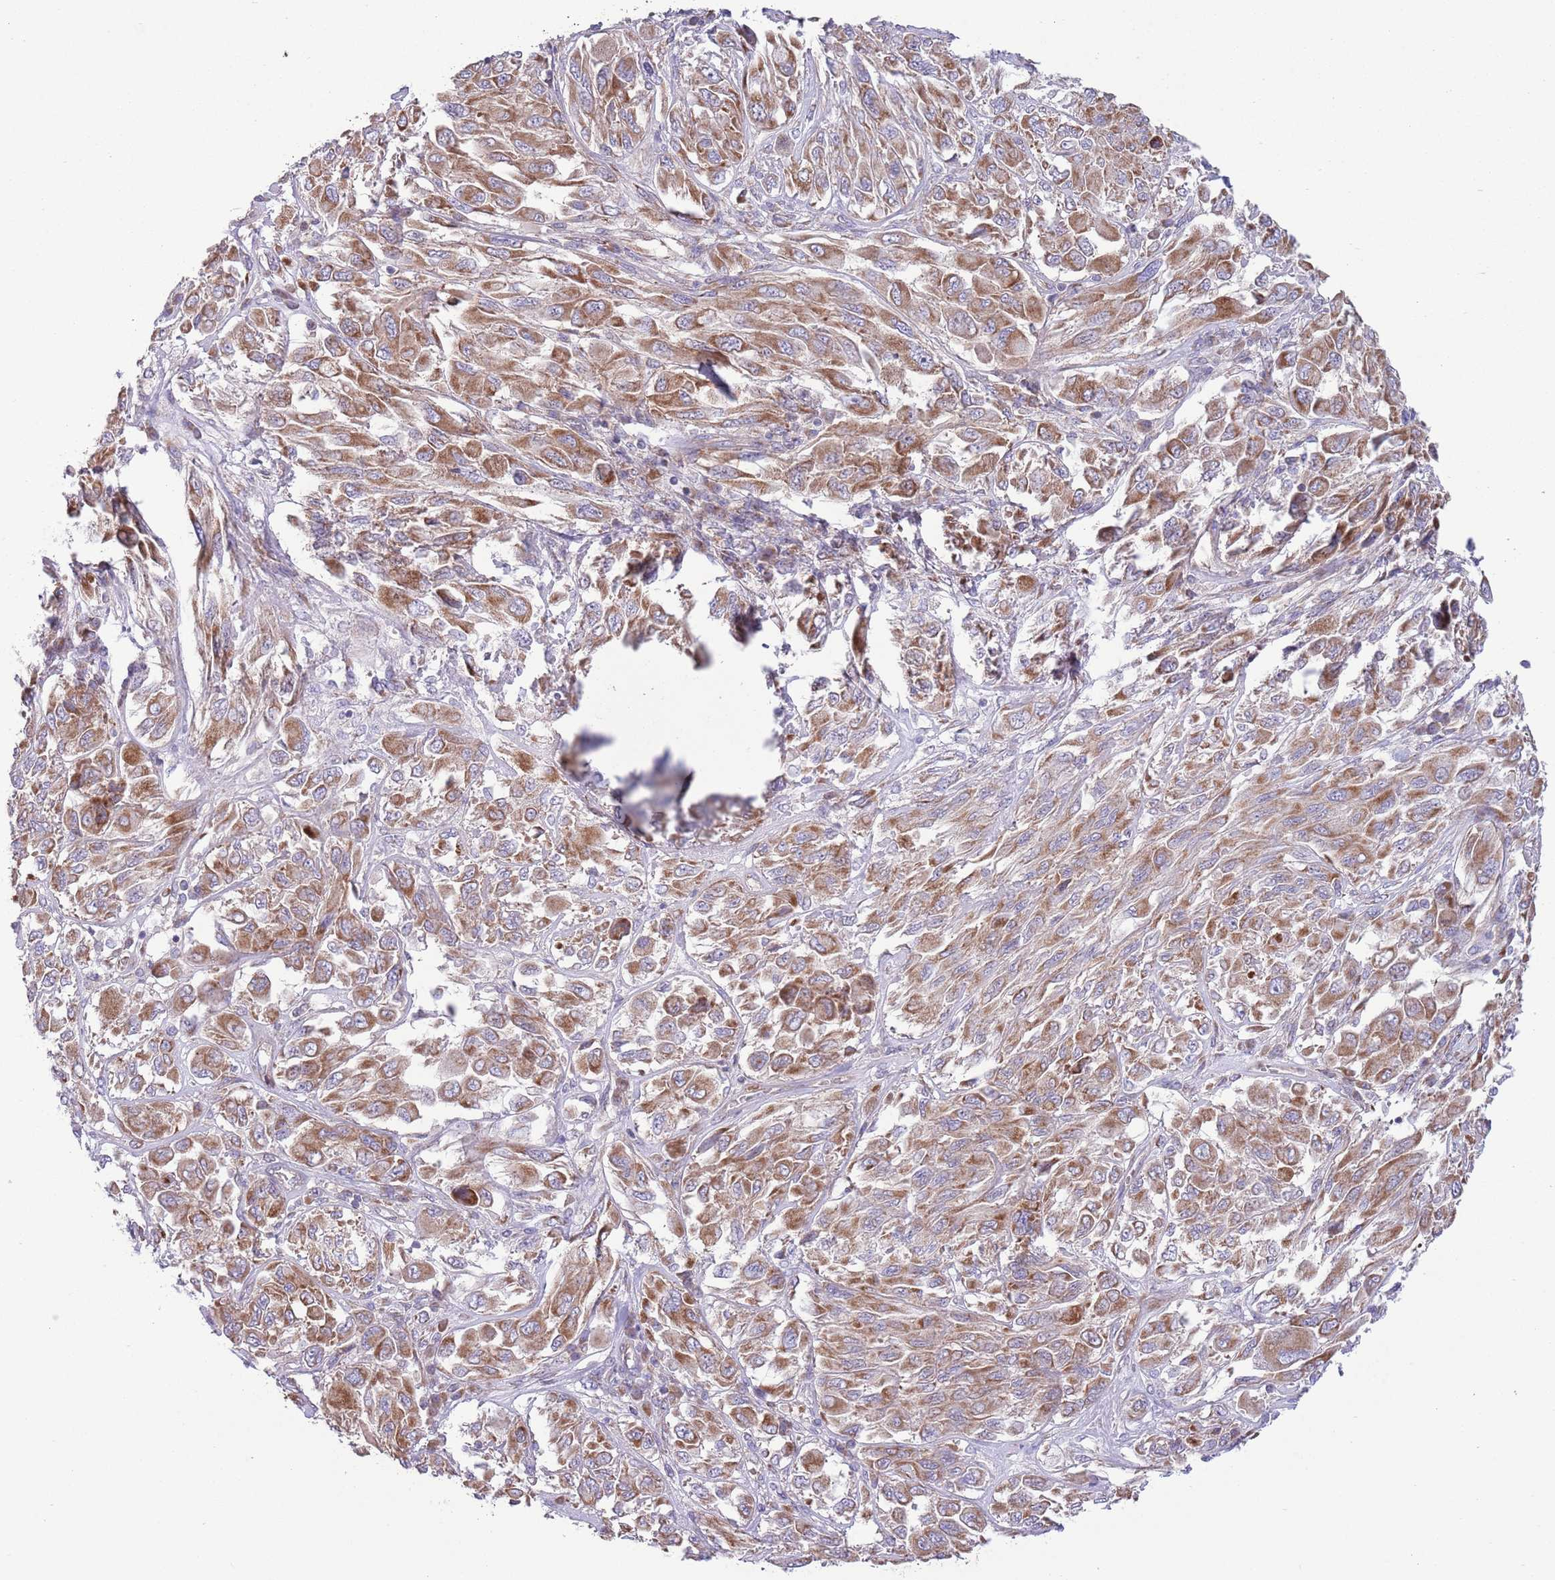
{"staining": {"intensity": "moderate", "quantity": ">75%", "location": "cytoplasmic/membranous"}, "tissue": "melanoma", "cell_type": "Tumor cells", "image_type": "cancer", "snomed": [{"axis": "morphology", "description": "Malignant melanoma, NOS"}, {"axis": "topography", "description": "Skin"}], "caption": "Malignant melanoma tissue reveals moderate cytoplasmic/membranous expression in about >75% of tumor cells The protein of interest is shown in brown color, while the nuclei are stained blue.", "gene": "TOMM5", "patient": {"sex": "female", "age": 91}}